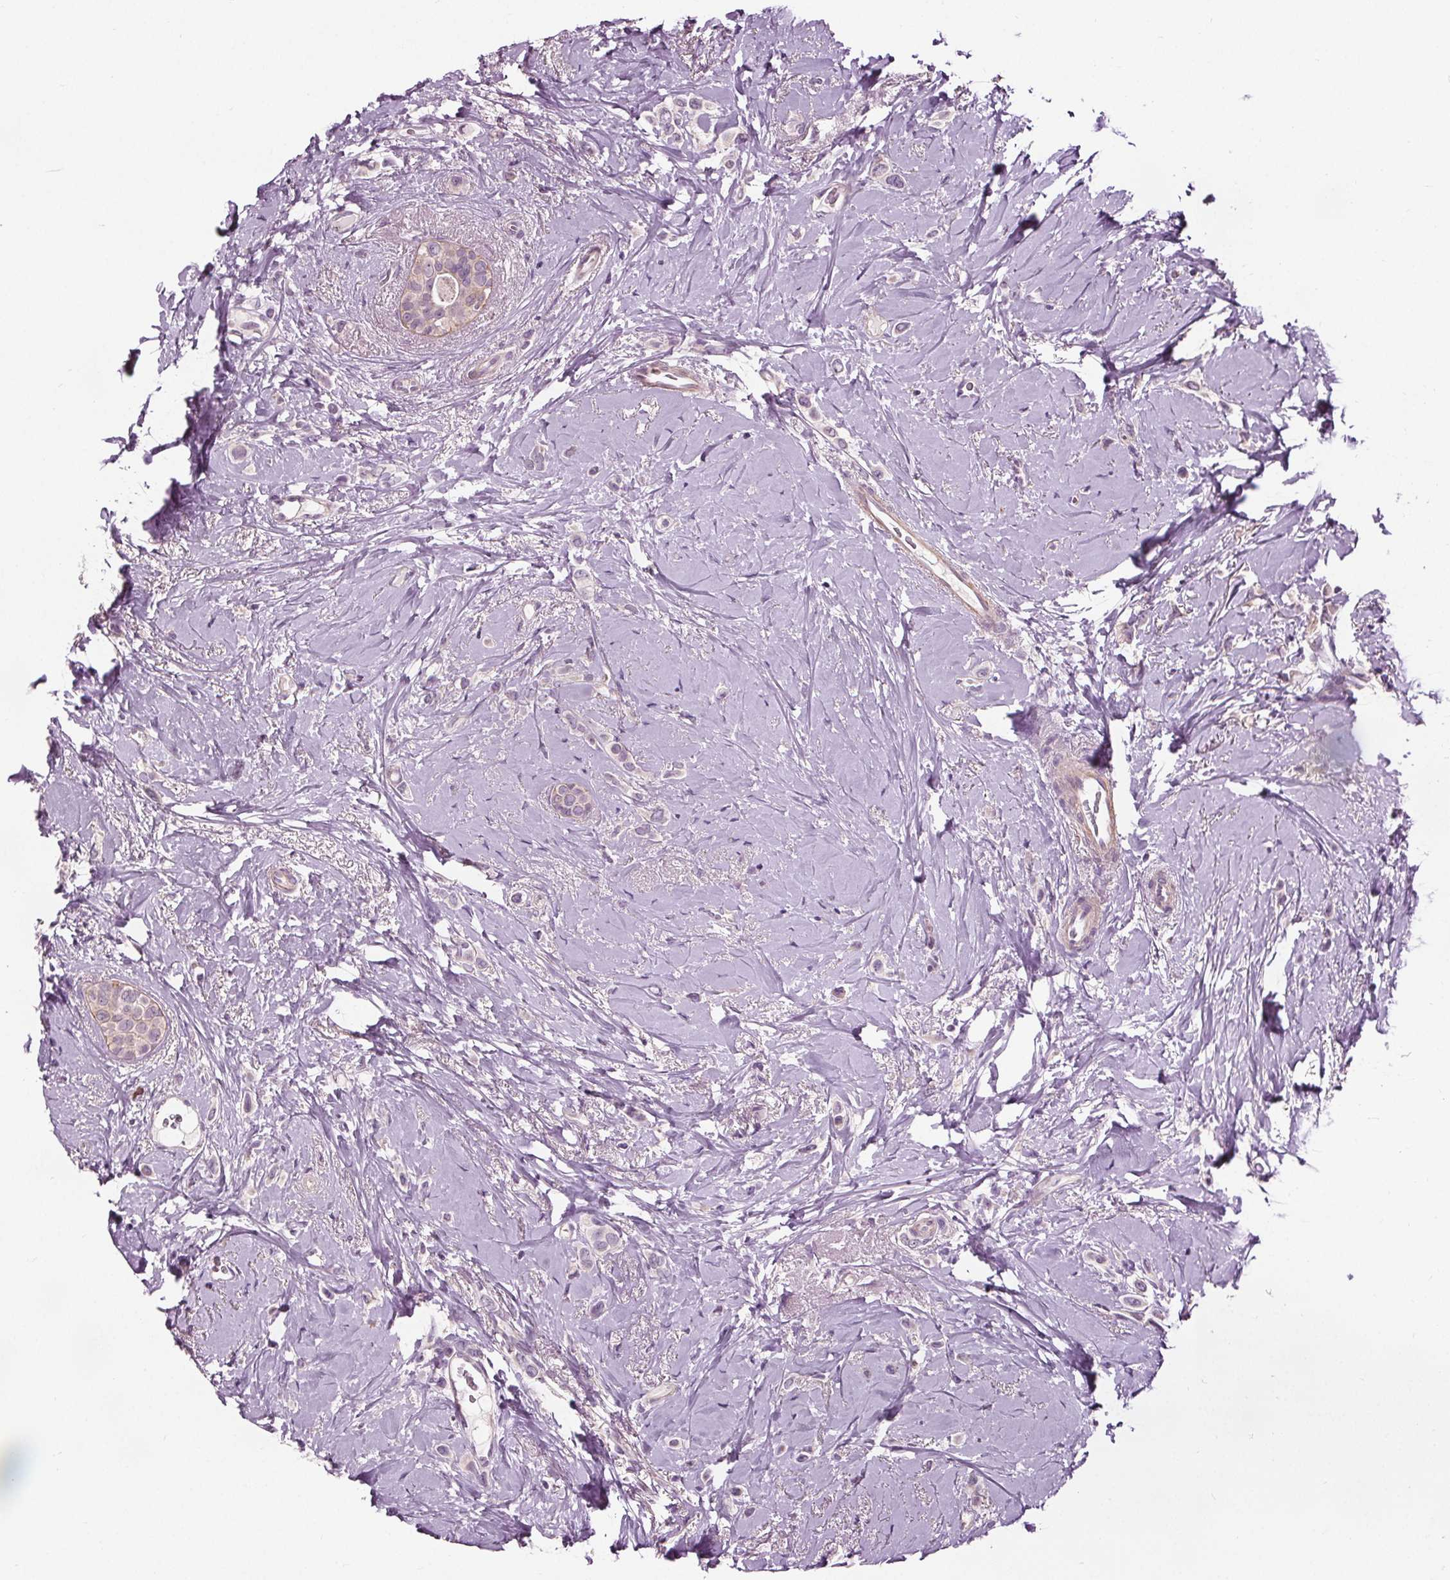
{"staining": {"intensity": "negative", "quantity": "none", "location": "none"}, "tissue": "breast cancer", "cell_type": "Tumor cells", "image_type": "cancer", "snomed": [{"axis": "morphology", "description": "Lobular carcinoma"}, {"axis": "topography", "description": "Breast"}], "caption": "Immunohistochemistry (IHC) image of neoplastic tissue: human lobular carcinoma (breast) stained with DAB exhibits no significant protein expression in tumor cells.", "gene": "RASA1", "patient": {"sex": "female", "age": 66}}